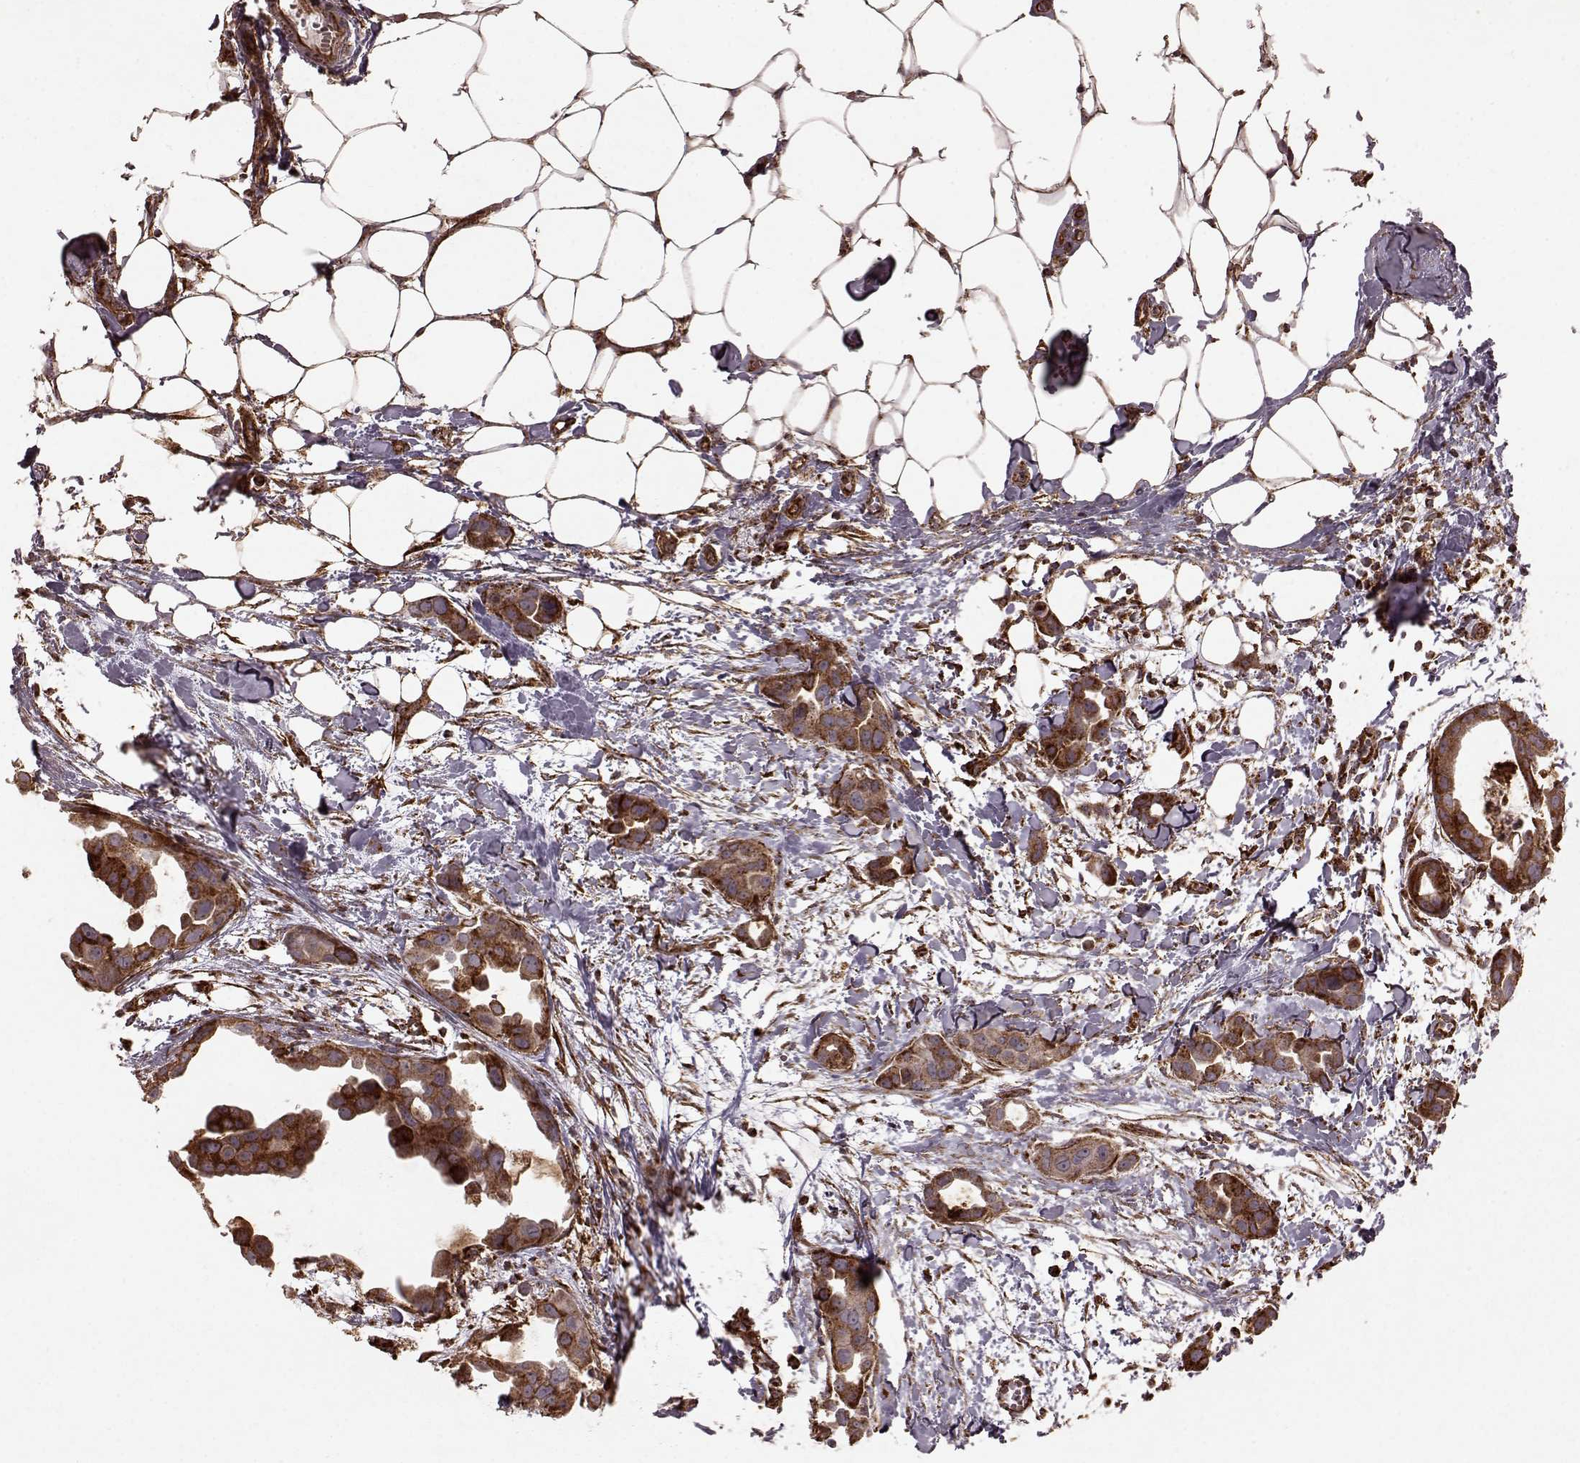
{"staining": {"intensity": "moderate", "quantity": ">75%", "location": "cytoplasmic/membranous"}, "tissue": "breast cancer", "cell_type": "Tumor cells", "image_type": "cancer", "snomed": [{"axis": "morphology", "description": "Duct carcinoma"}, {"axis": "topography", "description": "Breast"}], "caption": "Brown immunohistochemical staining in human breast cancer demonstrates moderate cytoplasmic/membranous positivity in approximately >75% of tumor cells. The staining is performed using DAB brown chromogen to label protein expression. The nuclei are counter-stained blue using hematoxylin.", "gene": "FXN", "patient": {"sex": "female", "age": 38}}